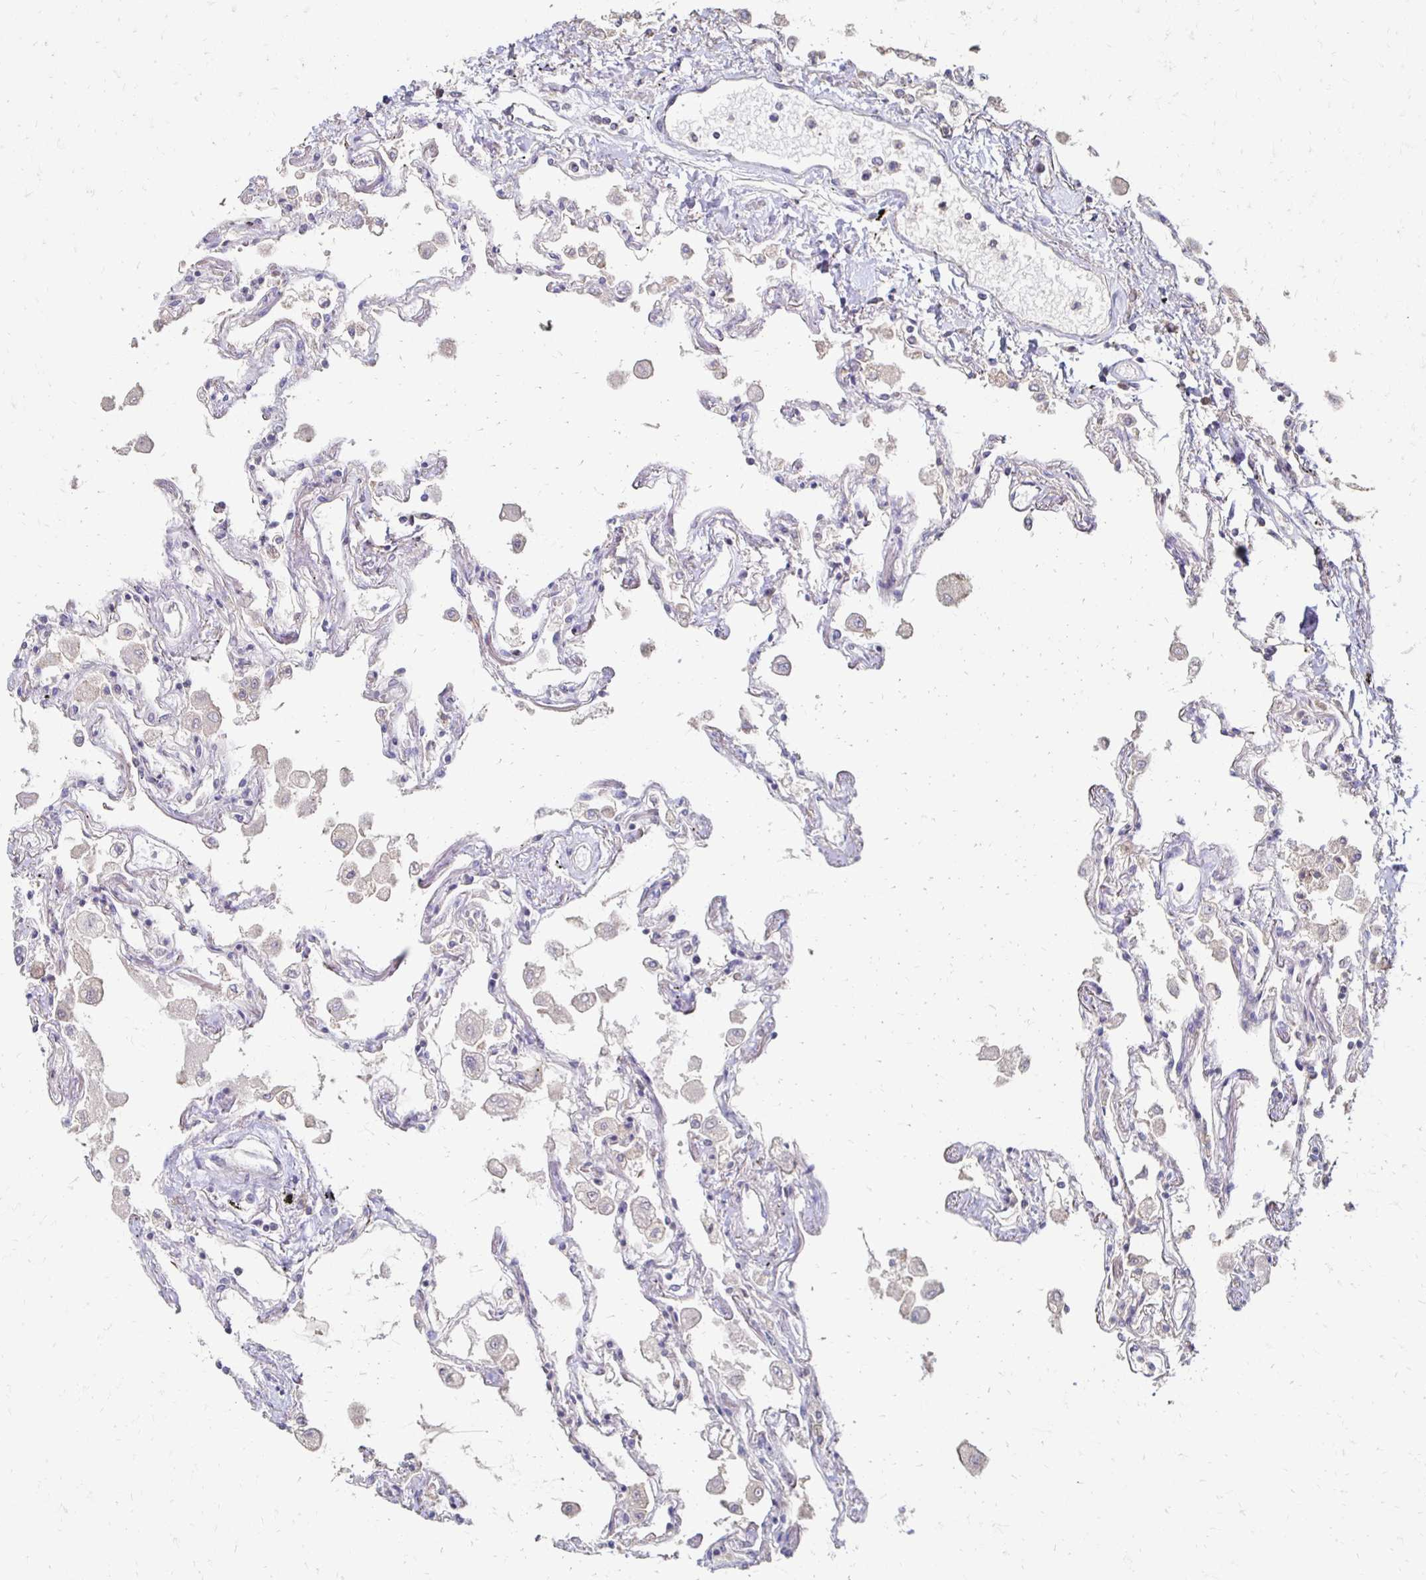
{"staining": {"intensity": "weak", "quantity": "<25%", "location": "cytoplasmic/membranous"}, "tissue": "lung", "cell_type": "Alveolar cells", "image_type": "normal", "snomed": [{"axis": "morphology", "description": "Normal tissue, NOS"}, {"axis": "morphology", "description": "Adenocarcinoma, NOS"}, {"axis": "topography", "description": "Cartilage tissue"}, {"axis": "topography", "description": "Lung"}], "caption": "Immunohistochemistry (IHC) of normal human lung reveals no staining in alveolar cells. The staining was performed using DAB (3,3'-diaminobenzidine) to visualize the protein expression in brown, while the nuclei were stained in blue with hematoxylin (Magnification: 20x).", "gene": "ZNF727", "patient": {"sex": "female", "age": 67}}